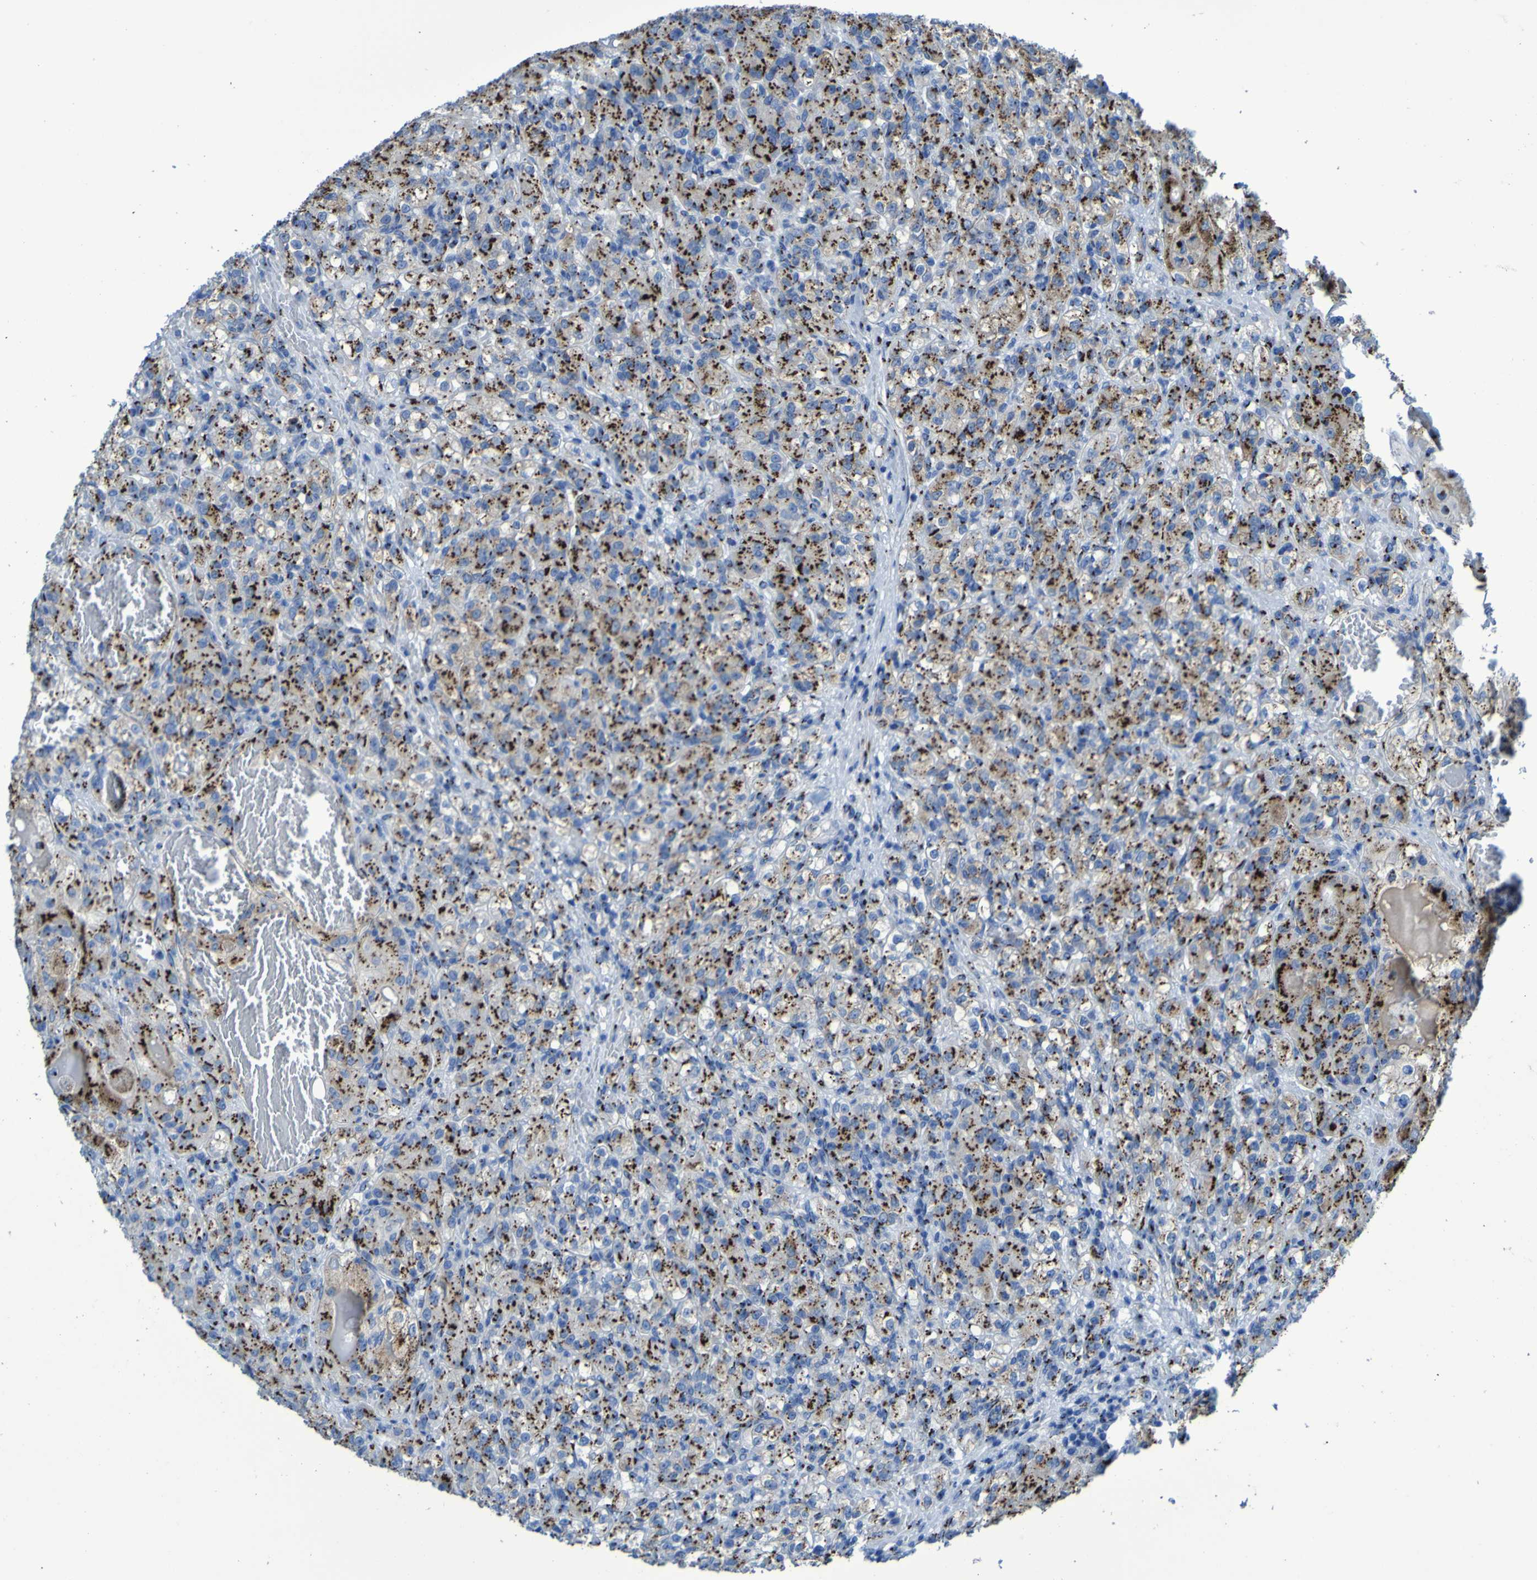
{"staining": {"intensity": "strong", "quantity": ">75%", "location": "cytoplasmic/membranous"}, "tissue": "renal cancer", "cell_type": "Tumor cells", "image_type": "cancer", "snomed": [{"axis": "morphology", "description": "Adenocarcinoma, NOS"}, {"axis": "topography", "description": "Kidney"}], "caption": "Renal cancer (adenocarcinoma) tissue displays strong cytoplasmic/membranous staining in about >75% of tumor cells", "gene": "GOLM1", "patient": {"sex": "male", "age": 61}}